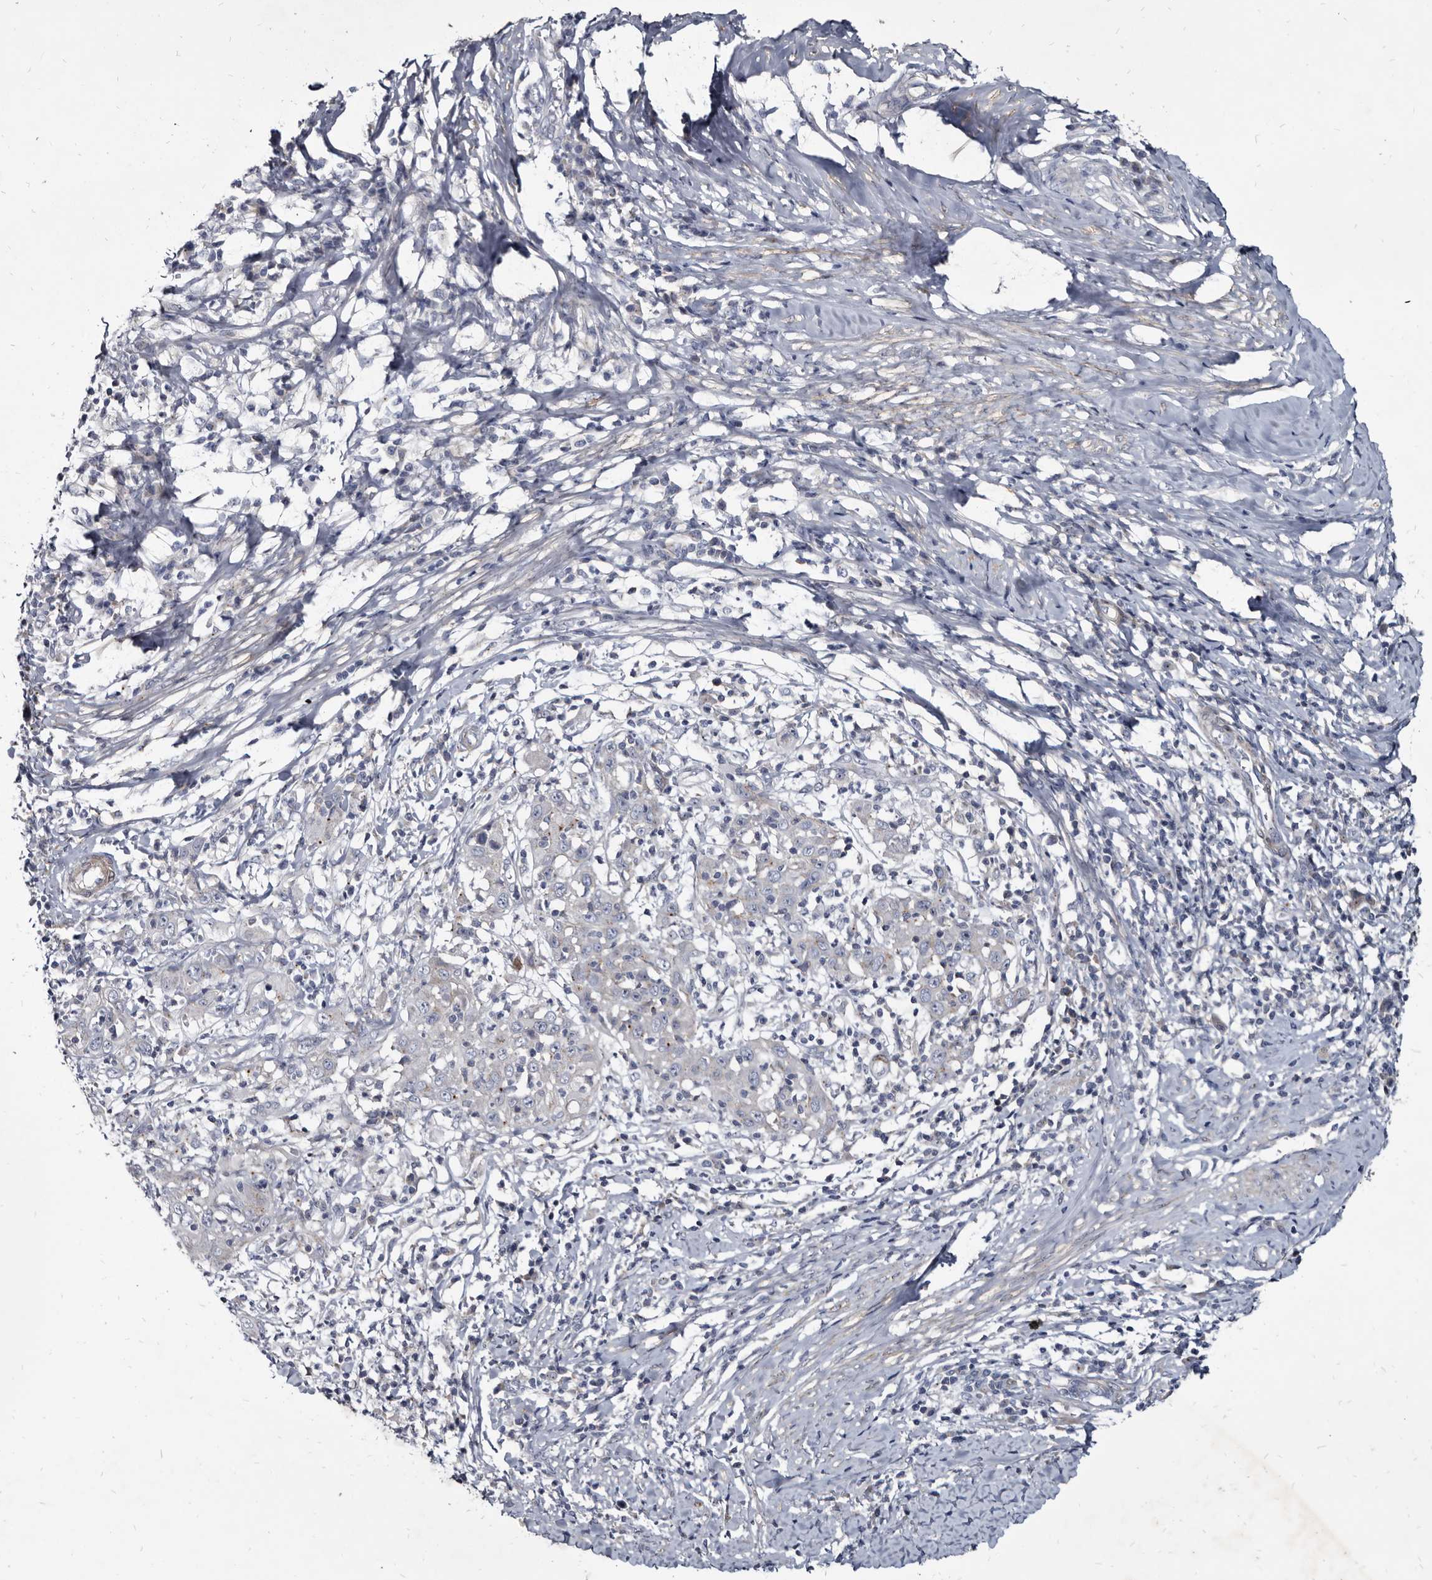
{"staining": {"intensity": "negative", "quantity": "none", "location": "none"}, "tissue": "cervical cancer", "cell_type": "Tumor cells", "image_type": "cancer", "snomed": [{"axis": "morphology", "description": "Squamous cell carcinoma, NOS"}, {"axis": "topography", "description": "Cervix"}], "caption": "Tumor cells are negative for protein expression in human squamous cell carcinoma (cervical).", "gene": "PRSS8", "patient": {"sex": "female", "age": 46}}